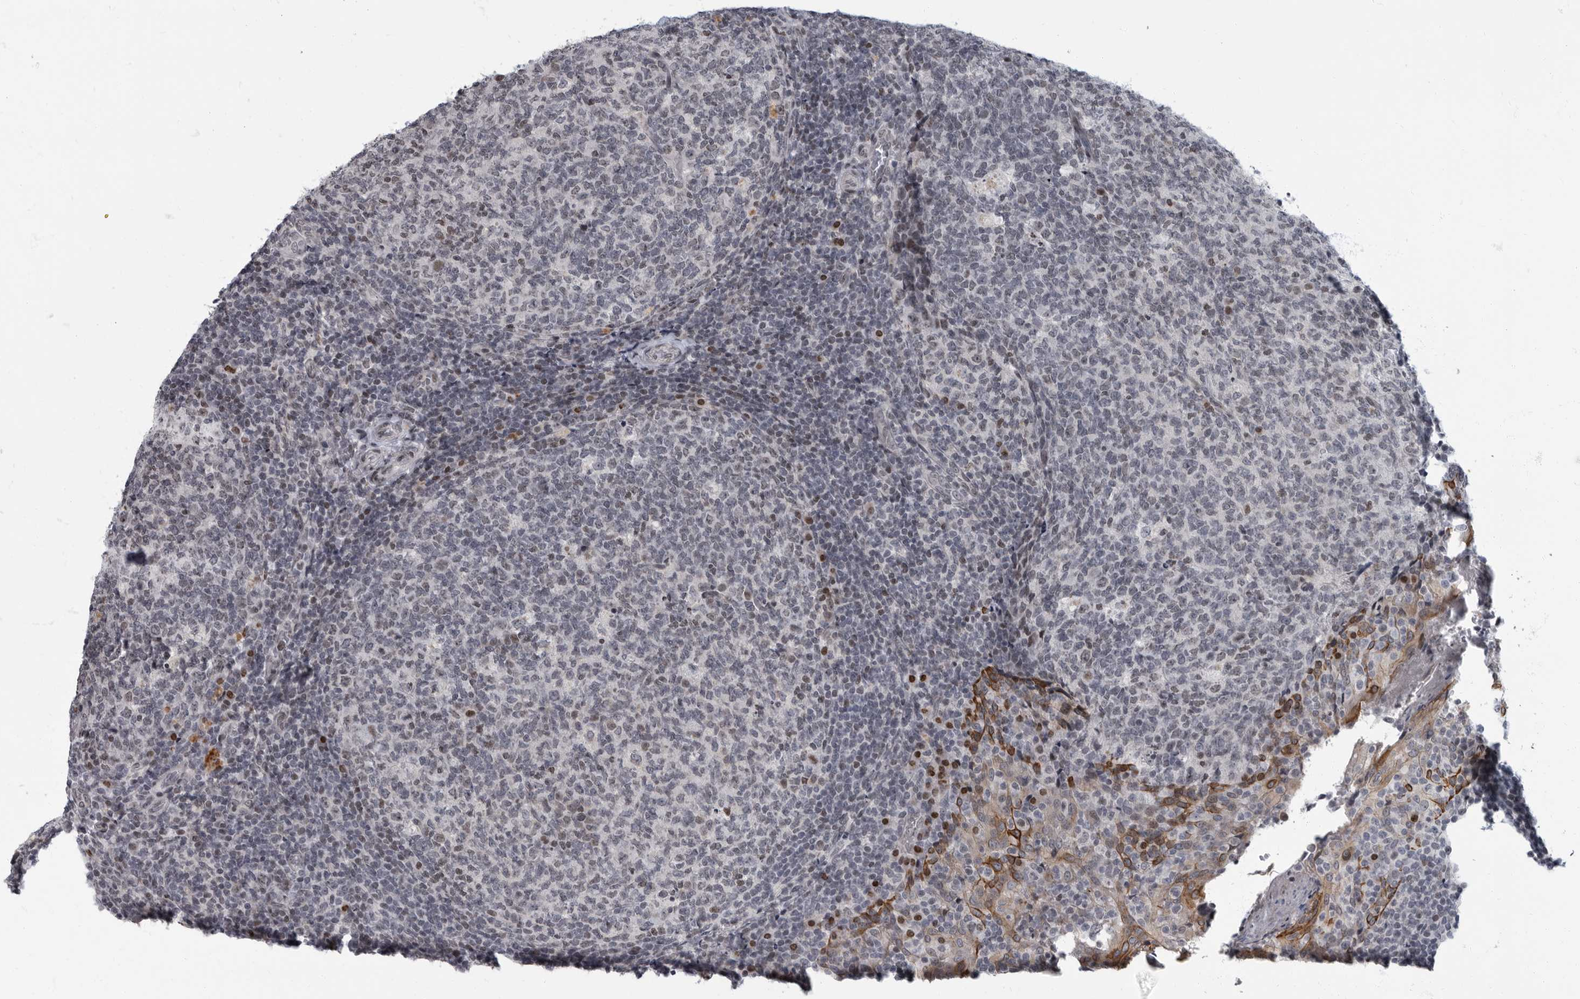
{"staining": {"intensity": "moderate", "quantity": "<25%", "location": "nuclear"}, "tissue": "tonsil", "cell_type": "Germinal center cells", "image_type": "normal", "snomed": [{"axis": "morphology", "description": "Normal tissue, NOS"}, {"axis": "topography", "description": "Tonsil"}], "caption": "The micrograph demonstrates immunohistochemical staining of unremarkable tonsil. There is moderate nuclear expression is present in approximately <25% of germinal center cells.", "gene": "EVI5", "patient": {"sex": "female", "age": 19}}